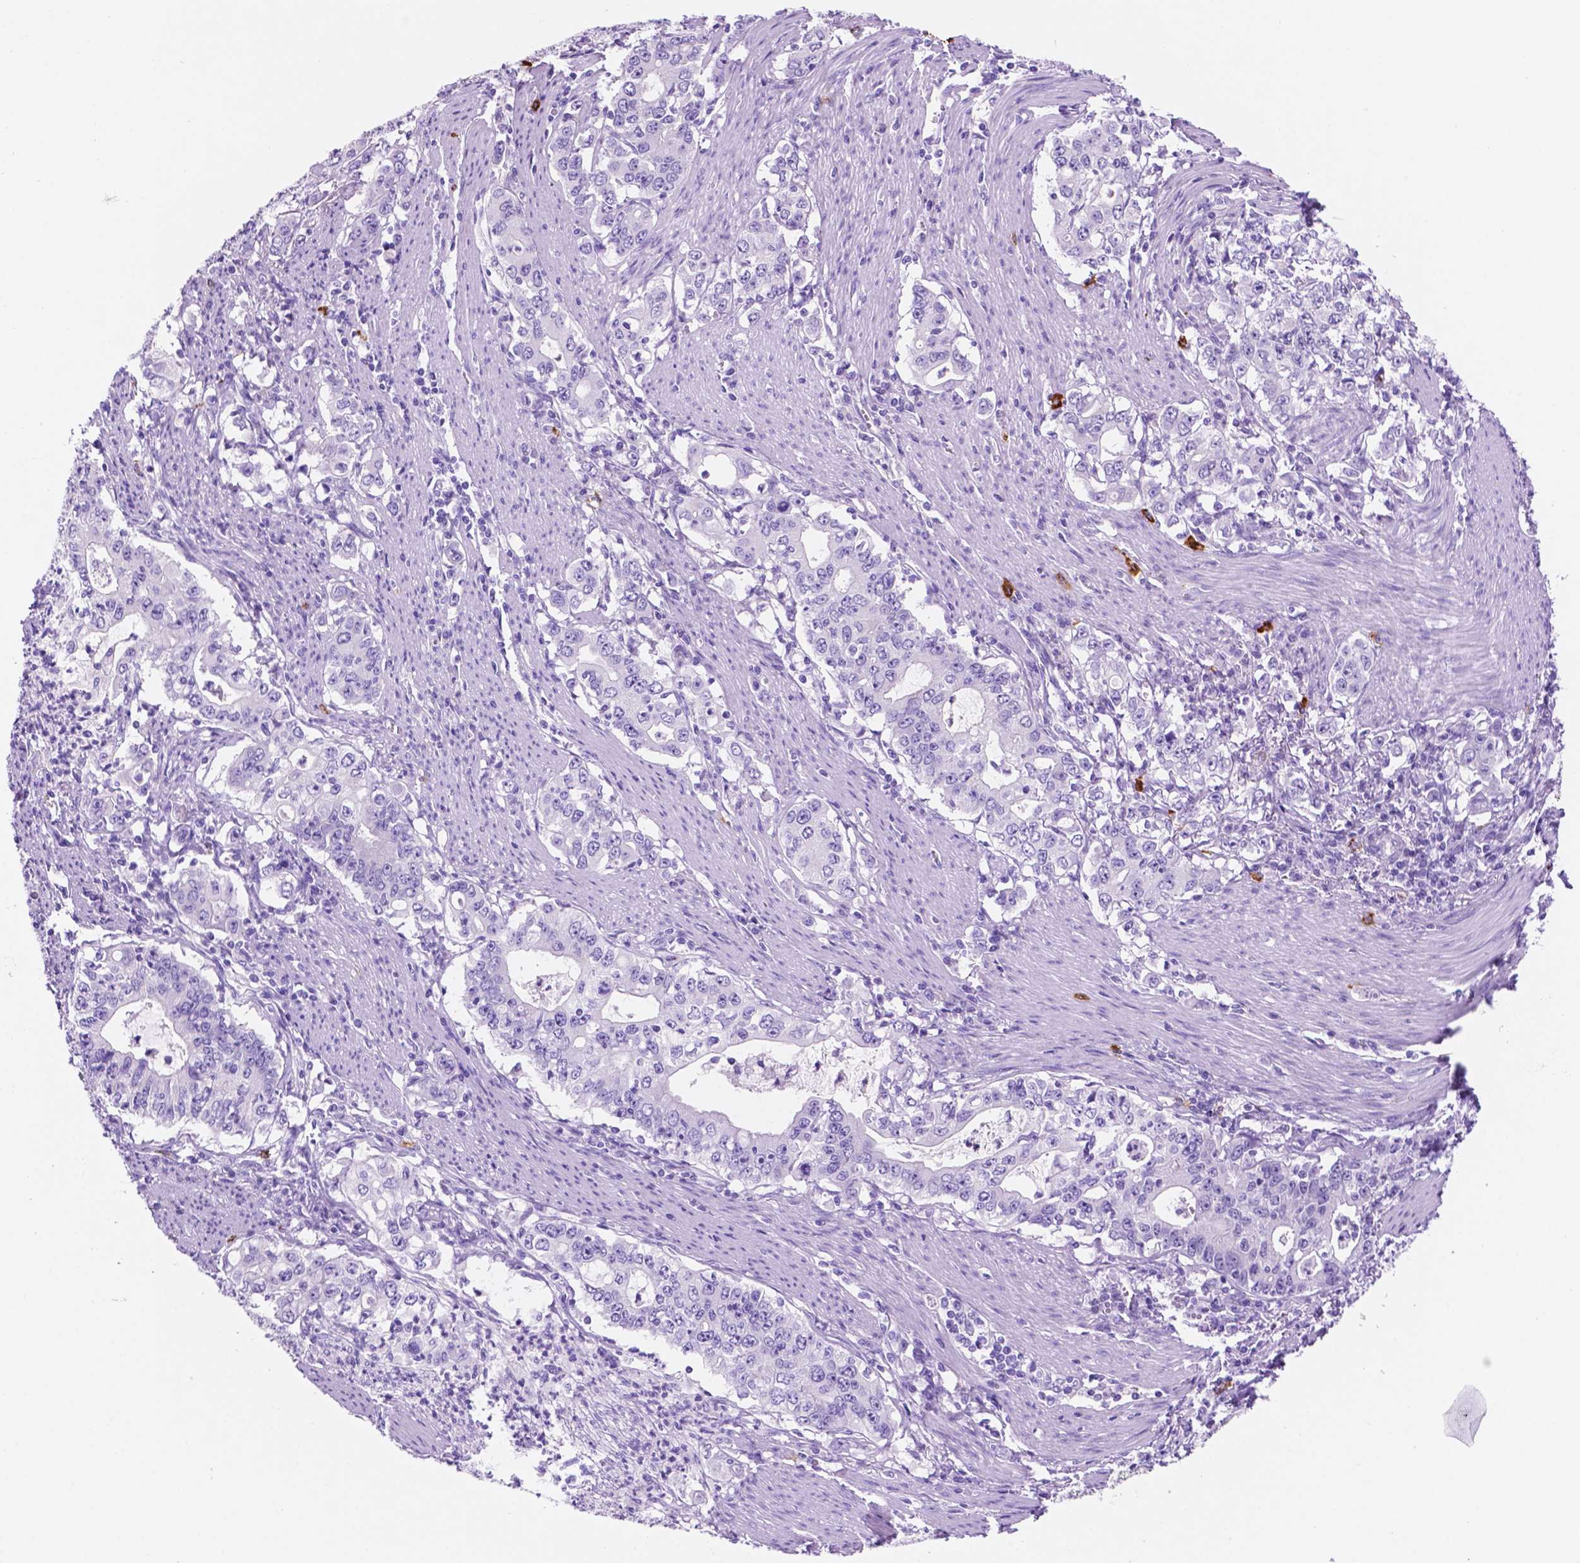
{"staining": {"intensity": "negative", "quantity": "none", "location": "none"}, "tissue": "stomach cancer", "cell_type": "Tumor cells", "image_type": "cancer", "snomed": [{"axis": "morphology", "description": "Adenocarcinoma, NOS"}, {"axis": "topography", "description": "Stomach, lower"}], "caption": "Photomicrograph shows no protein positivity in tumor cells of adenocarcinoma (stomach) tissue.", "gene": "FOXB2", "patient": {"sex": "female", "age": 72}}